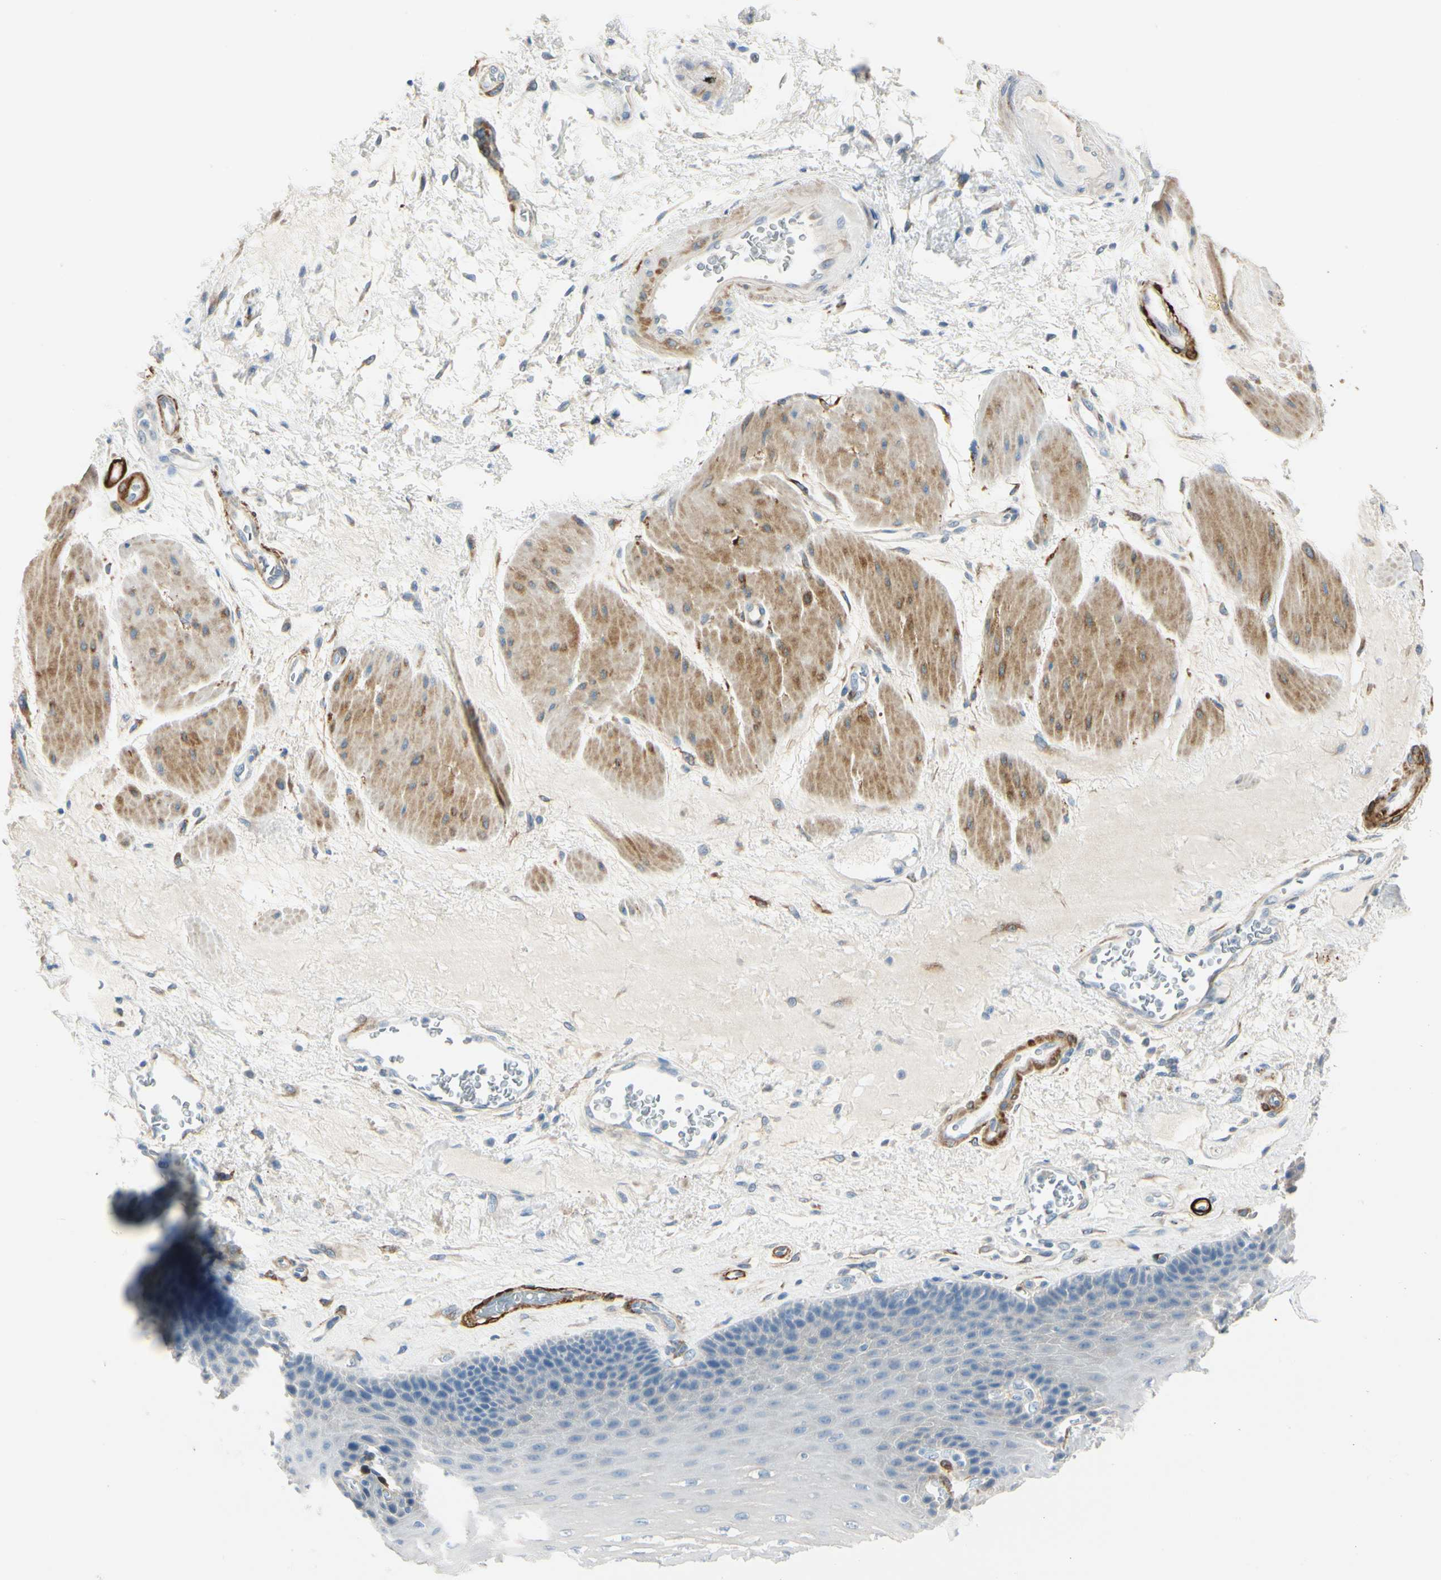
{"staining": {"intensity": "negative", "quantity": "none", "location": "none"}, "tissue": "esophagus", "cell_type": "Squamous epithelial cells", "image_type": "normal", "snomed": [{"axis": "morphology", "description": "Normal tissue, NOS"}, {"axis": "topography", "description": "Esophagus"}], "caption": "This histopathology image is of unremarkable esophagus stained with immunohistochemistry (IHC) to label a protein in brown with the nuclei are counter-stained blue. There is no staining in squamous epithelial cells.", "gene": "AMPH", "patient": {"sex": "female", "age": 72}}